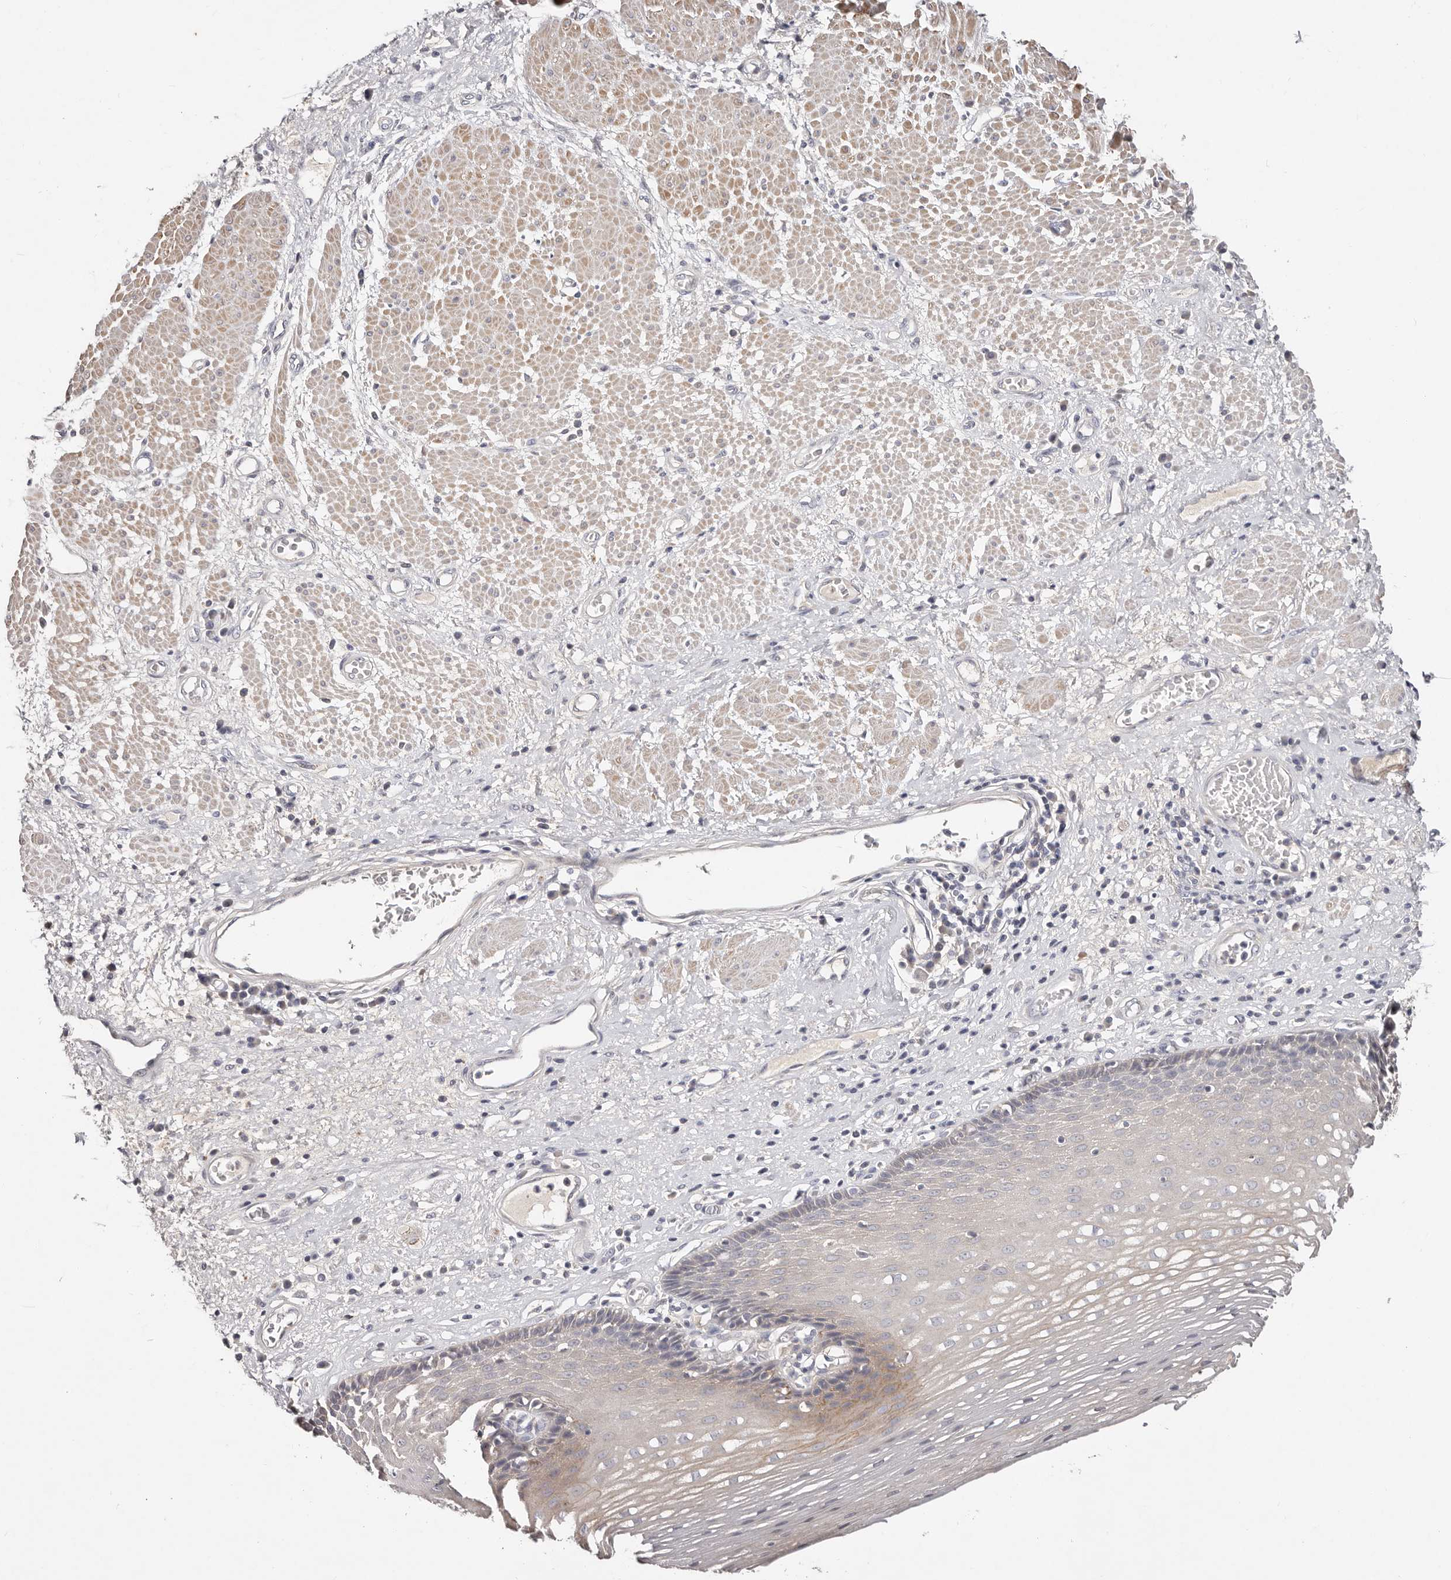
{"staining": {"intensity": "weak", "quantity": "<25%", "location": "cytoplasmic/membranous"}, "tissue": "esophagus", "cell_type": "Squamous epithelial cells", "image_type": "normal", "snomed": [{"axis": "morphology", "description": "Normal tissue, NOS"}, {"axis": "morphology", "description": "Adenocarcinoma, NOS"}, {"axis": "topography", "description": "Esophagus"}], "caption": "This histopathology image is of unremarkable esophagus stained with immunohistochemistry (IHC) to label a protein in brown with the nuclei are counter-stained blue. There is no expression in squamous epithelial cells. (IHC, brightfield microscopy, high magnification).", "gene": "MRPS33", "patient": {"sex": "male", "age": 62}}